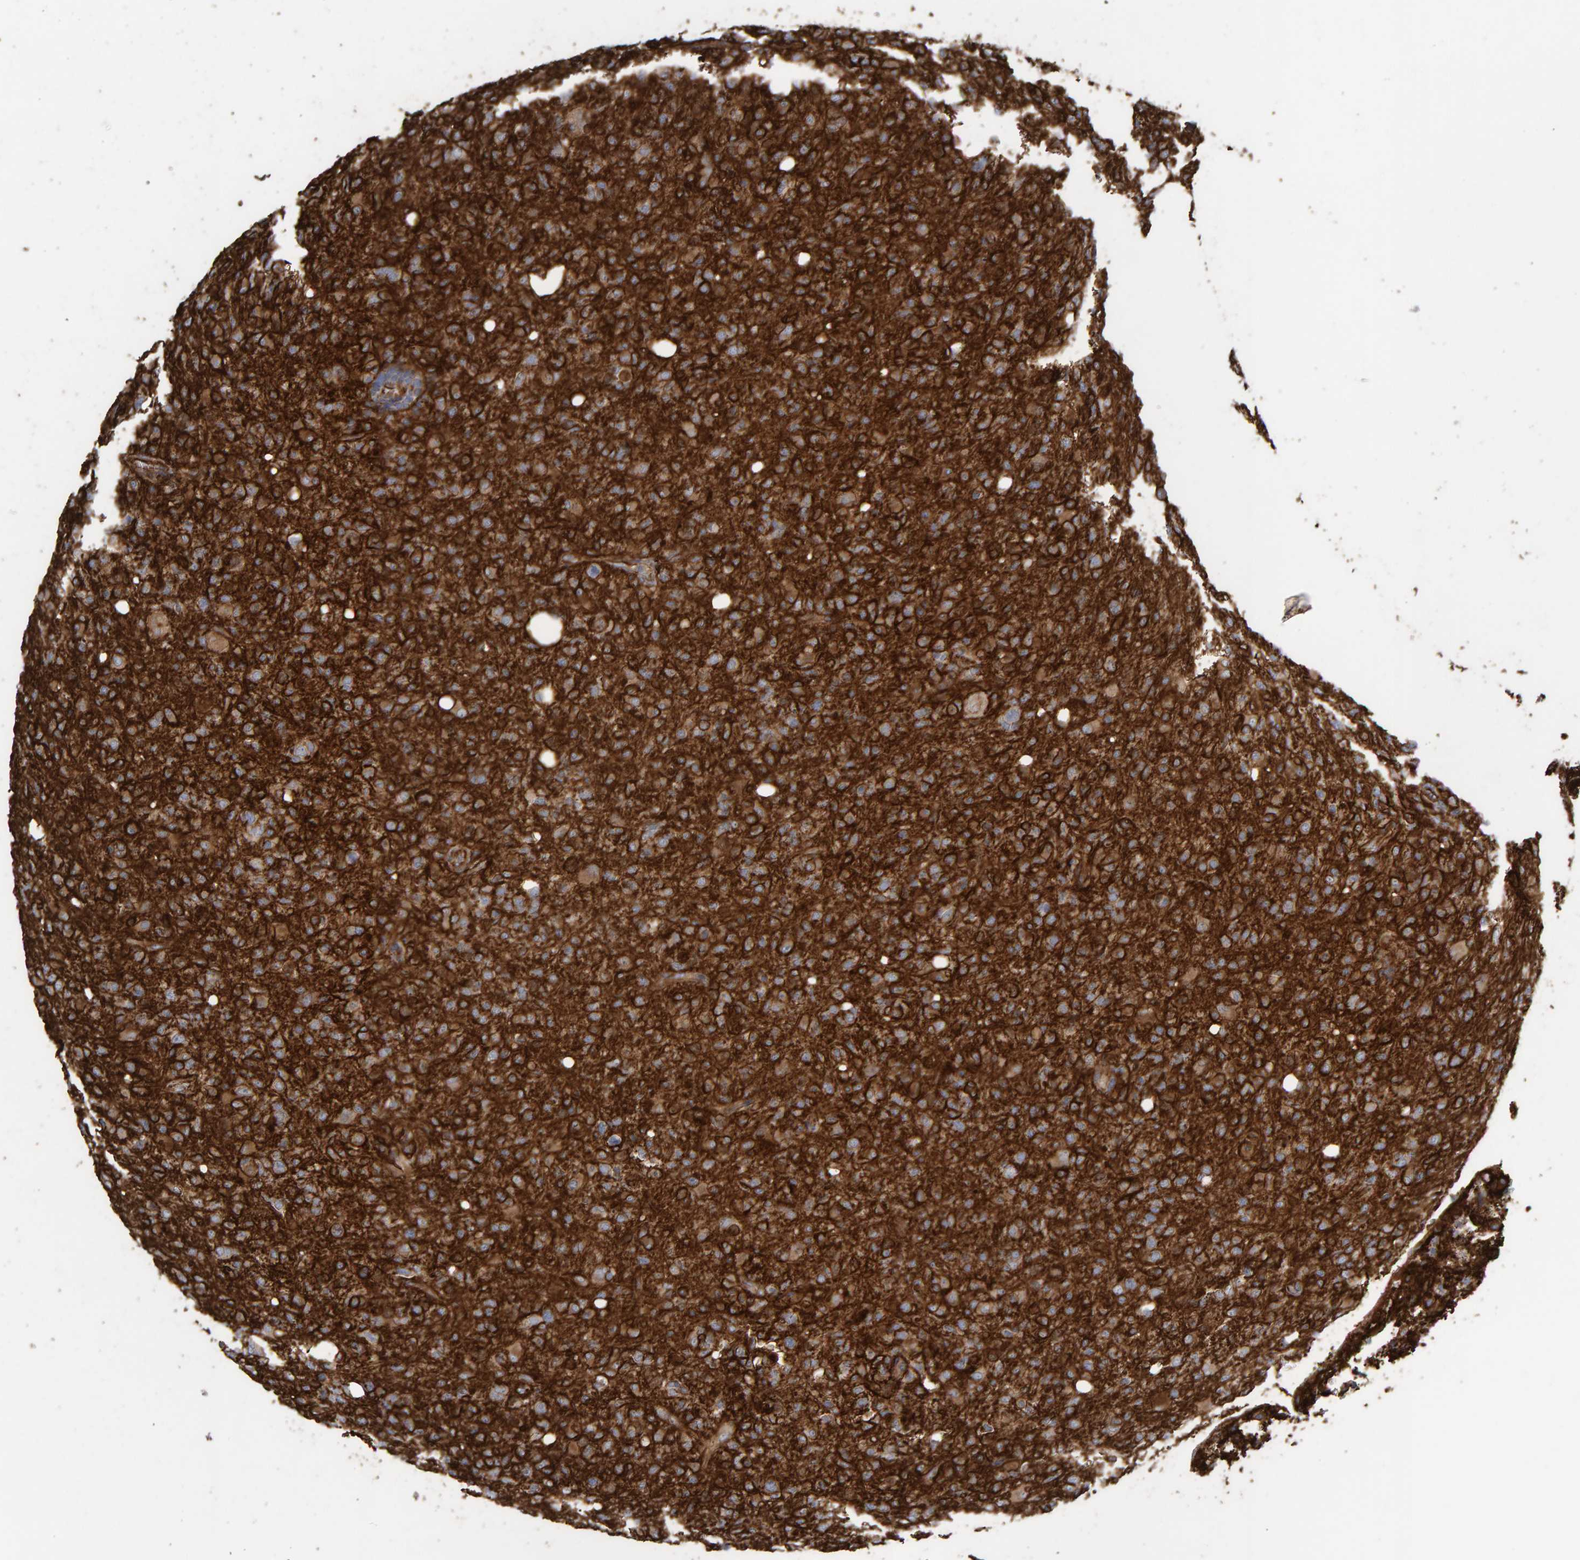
{"staining": {"intensity": "moderate", "quantity": ">75%", "location": "cytoplasmic/membranous"}, "tissue": "glioma", "cell_type": "Tumor cells", "image_type": "cancer", "snomed": [{"axis": "morphology", "description": "Glioma, malignant, High grade"}, {"axis": "topography", "description": "Brain"}], "caption": "There is medium levels of moderate cytoplasmic/membranous positivity in tumor cells of glioma, as demonstrated by immunohistochemical staining (brown color).", "gene": "ZNF347", "patient": {"sex": "female", "age": 57}}